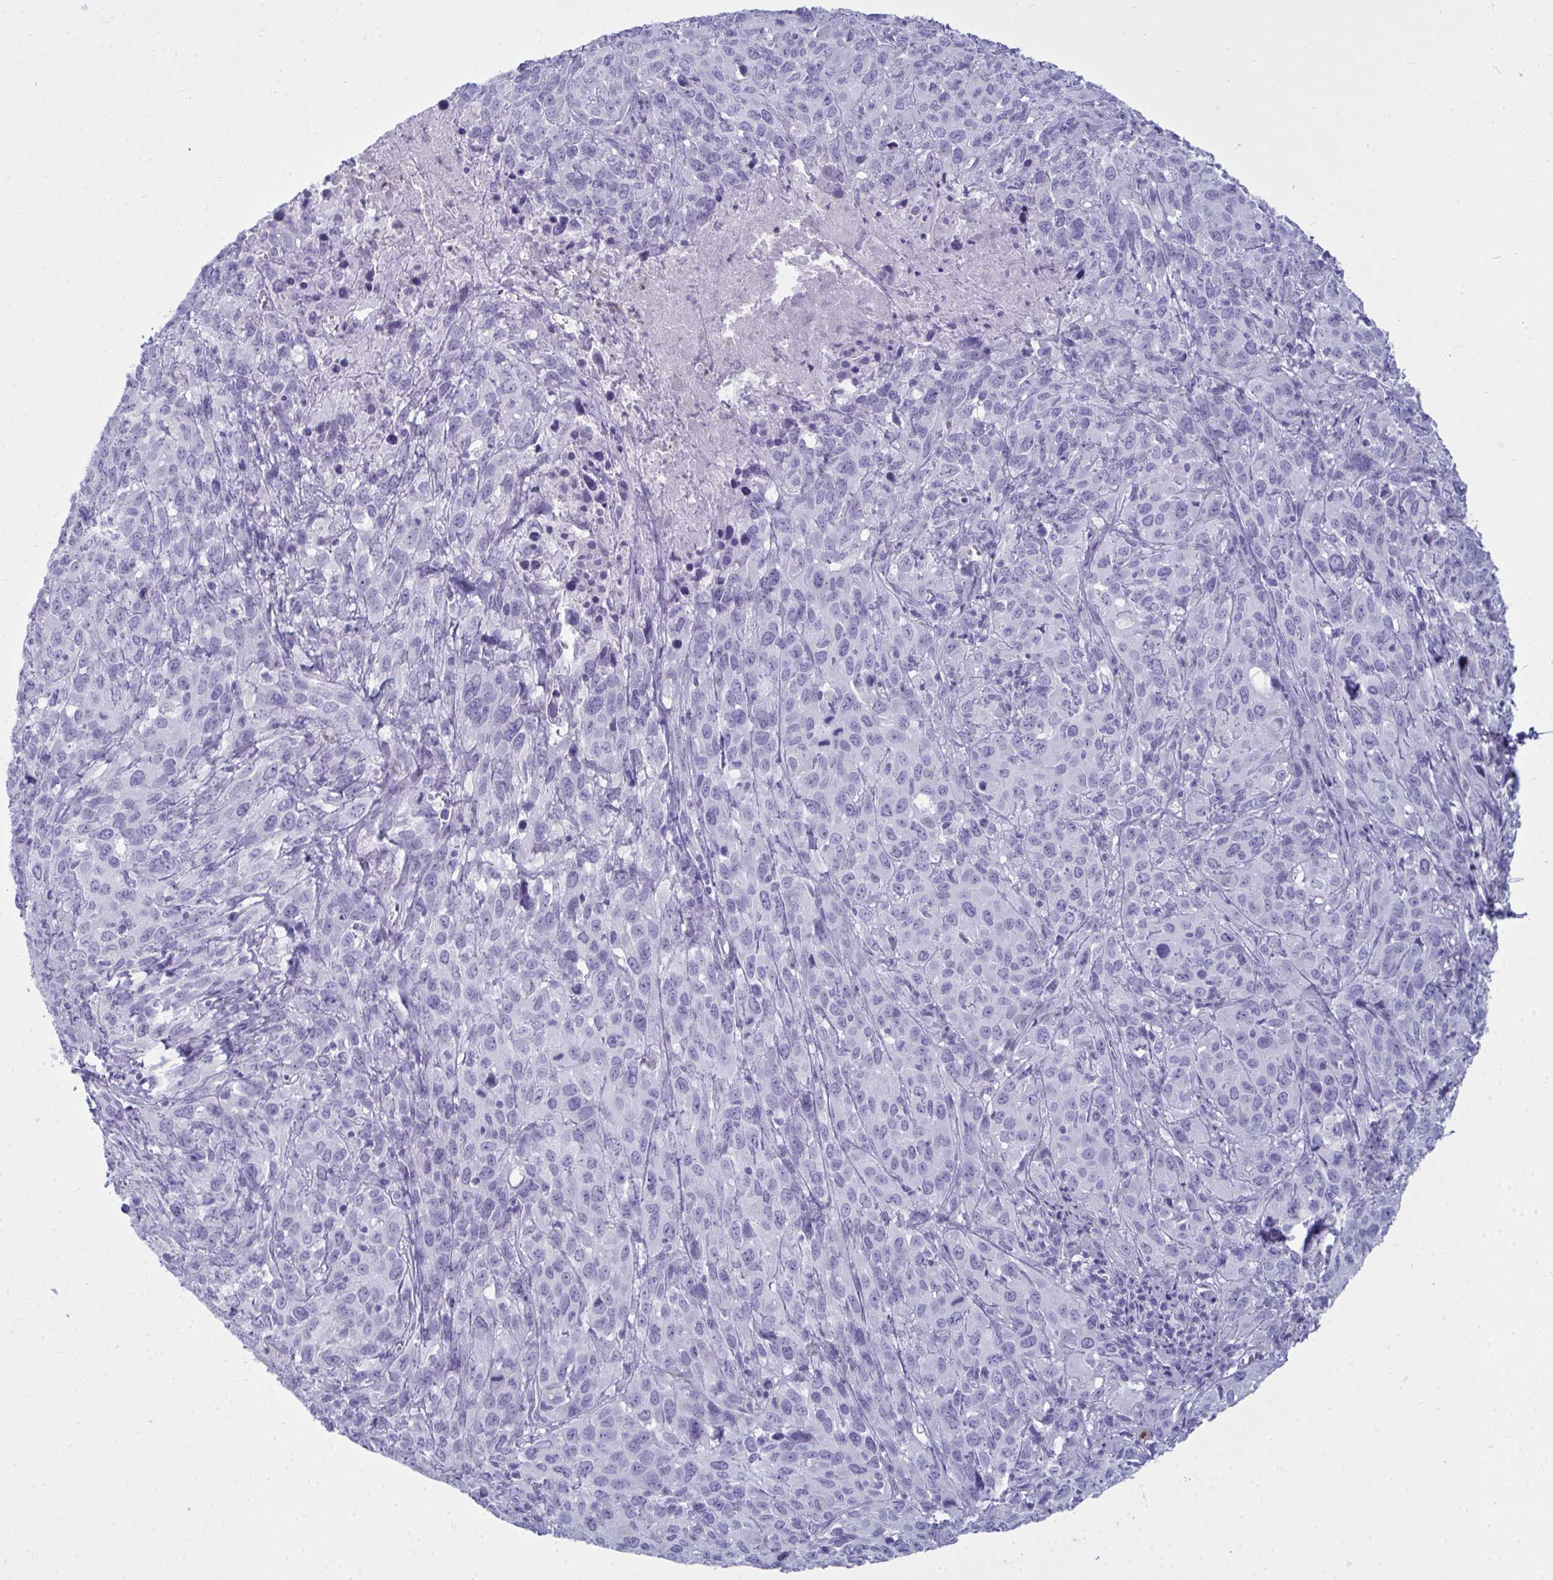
{"staining": {"intensity": "negative", "quantity": "none", "location": "none"}, "tissue": "cervical cancer", "cell_type": "Tumor cells", "image_type": "cancer", "snomed": [{"axis": "morphology", "description": "Normal tissue, NOS"}, {"axis": "morphology", "description": "Squamous cell carcinoma, NOS"}, {"axis": "topography", "description": "Cervix"}], "caption": "High magnification brightfield microscopy of cervical cancer (squamous cell carcinoma) stained with DAB (3,3'-diaminobenzidine) (brown) and counterstained with hematoxylin (blue): tumor cells show no significant positivity. (Immunohistochemistry (ihc), brightfield microscopy, high magnification).", "gene": "SERPINB10", "patient": {"sex": "female", "age": 51}}